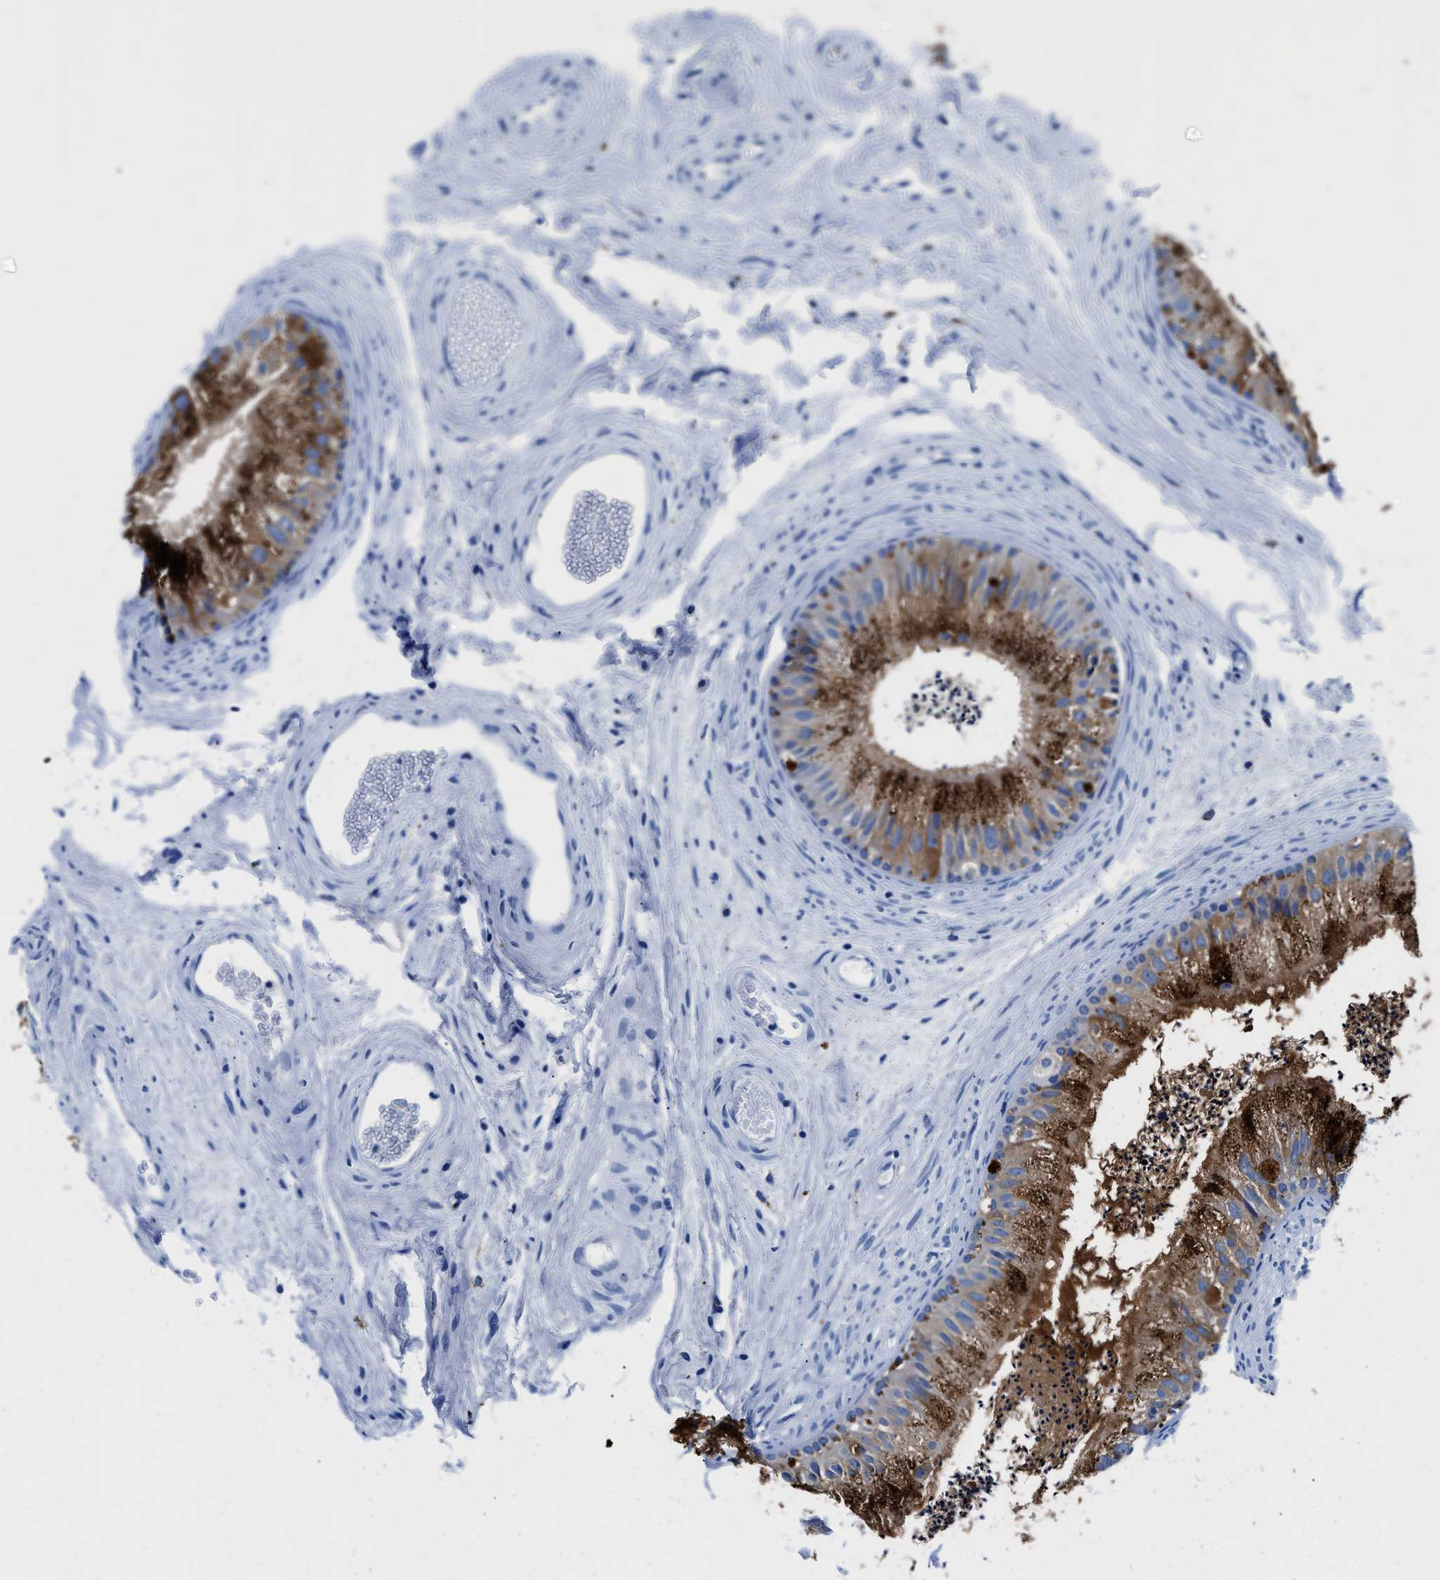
{"staining": {"intensity": "strong", "quantity": ">75%", "location": "cytoplasmic/membranous"}, "tissue": "epididymis", "cell_type": "Glandular cells", "image_type": "normal", "snomed": [{"axis": "morphology", "description": "Normal tissue, NOS"}, {"axis": "topography", "description": "Epididymis"}], "caption": "A histopathology image of epididymis stained for a protein reveals strong cytoplasmic/membranous brown staining in glandular cells. Immunohistochemistry (ihc) stains the protein in brown and the nuclei are stained blue.", "gene": "OR14K1", "patient": {"sex": "male", "age": 56}}